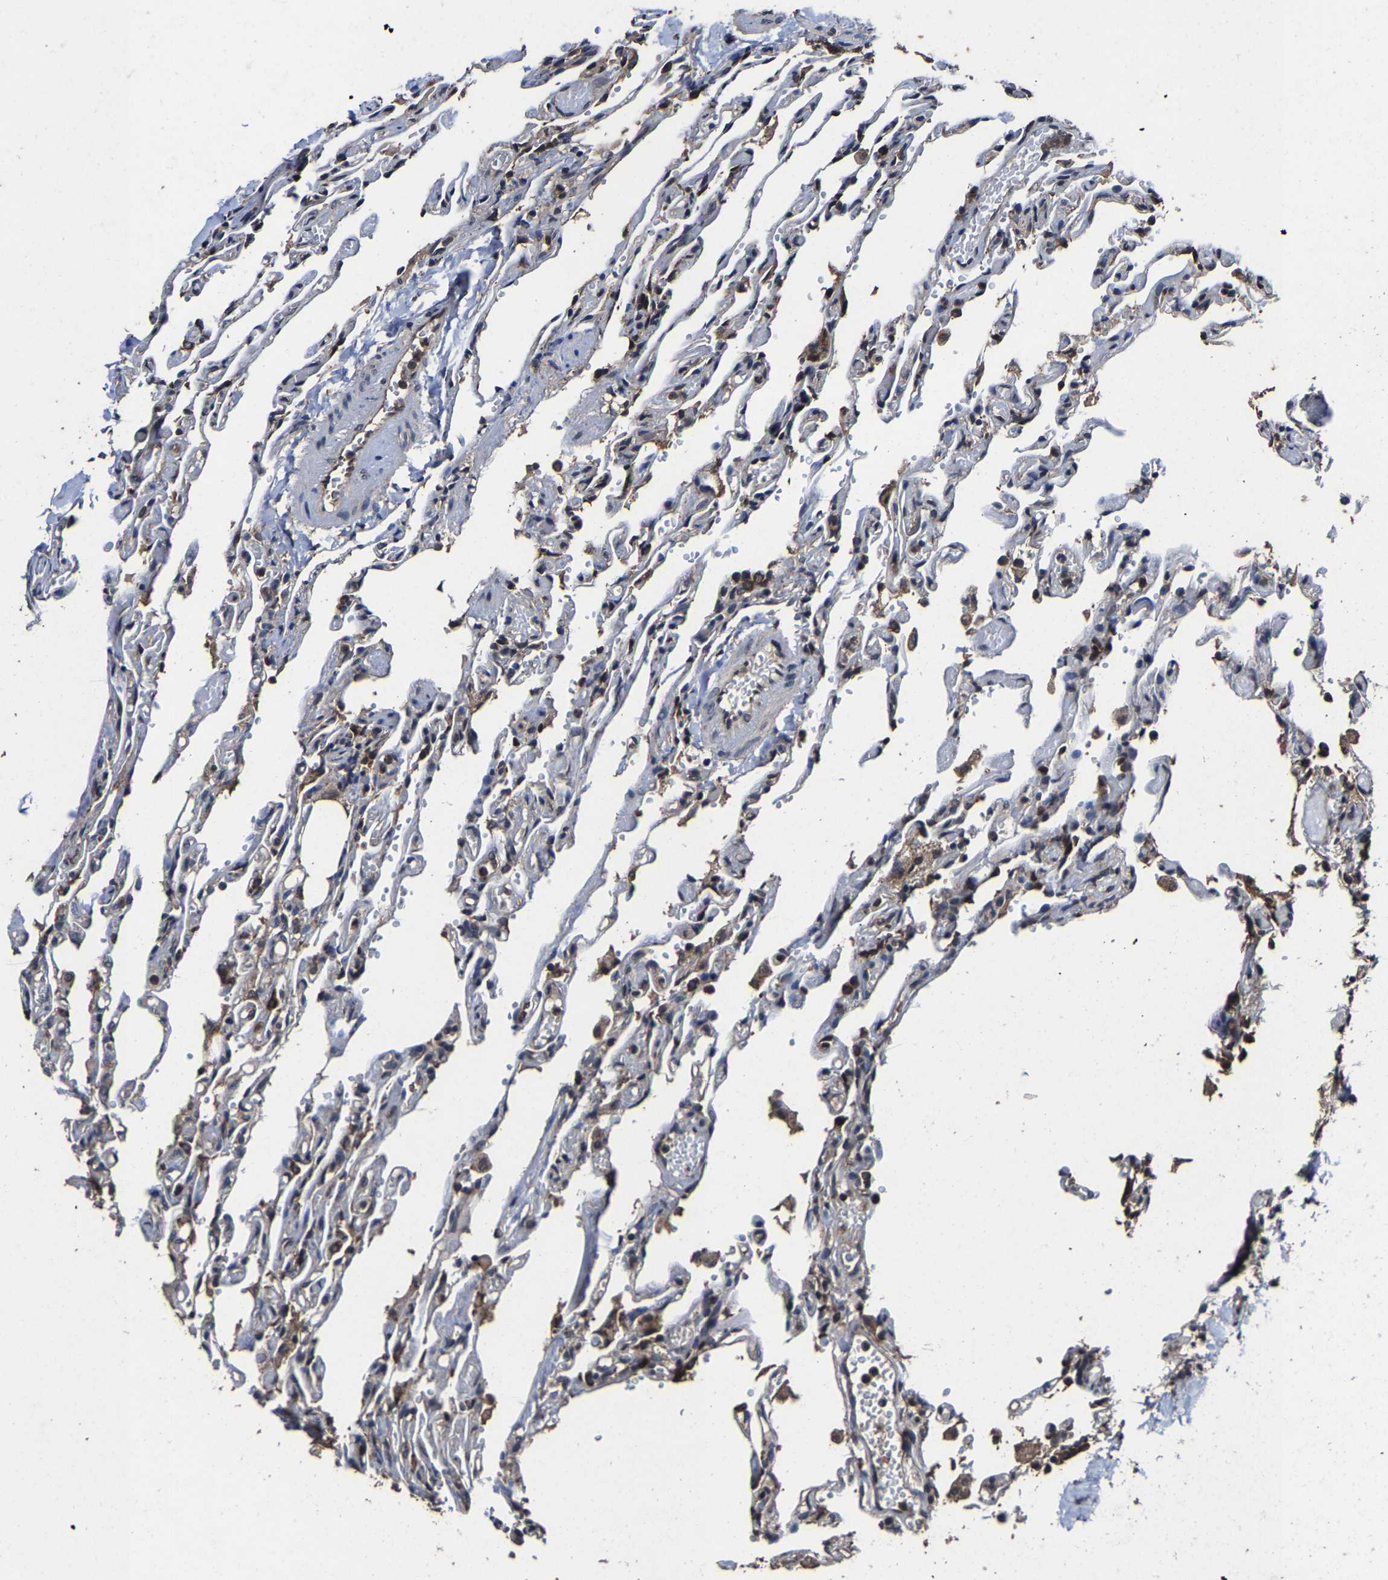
{"staining": {"intensity": "moderate", "quantity": "25%-75%", "location": "cytoplasmic/membranous"}, "tissue": "lung", "cell_type": "Alveolar cells", "image_type": "normal", "snomed": [{"axis": "morphology", "description": "Normal tissue, NOS"}, {"axis": "topography", "description": "Lung"}], "caption": "Lung stained with immunohistochemistry (IHC) displays moderate cytoplasmic/membranous expression in approximately 25%-75% of alveolar cells. (Stains: DAB (3,3'-diaminobenzidine) in brown, nuclei in blue, Microscopy: brightfield microscopy at high magnification).", "gene": "EBAG9", "patient": {"sex": "male", "age": 21}}